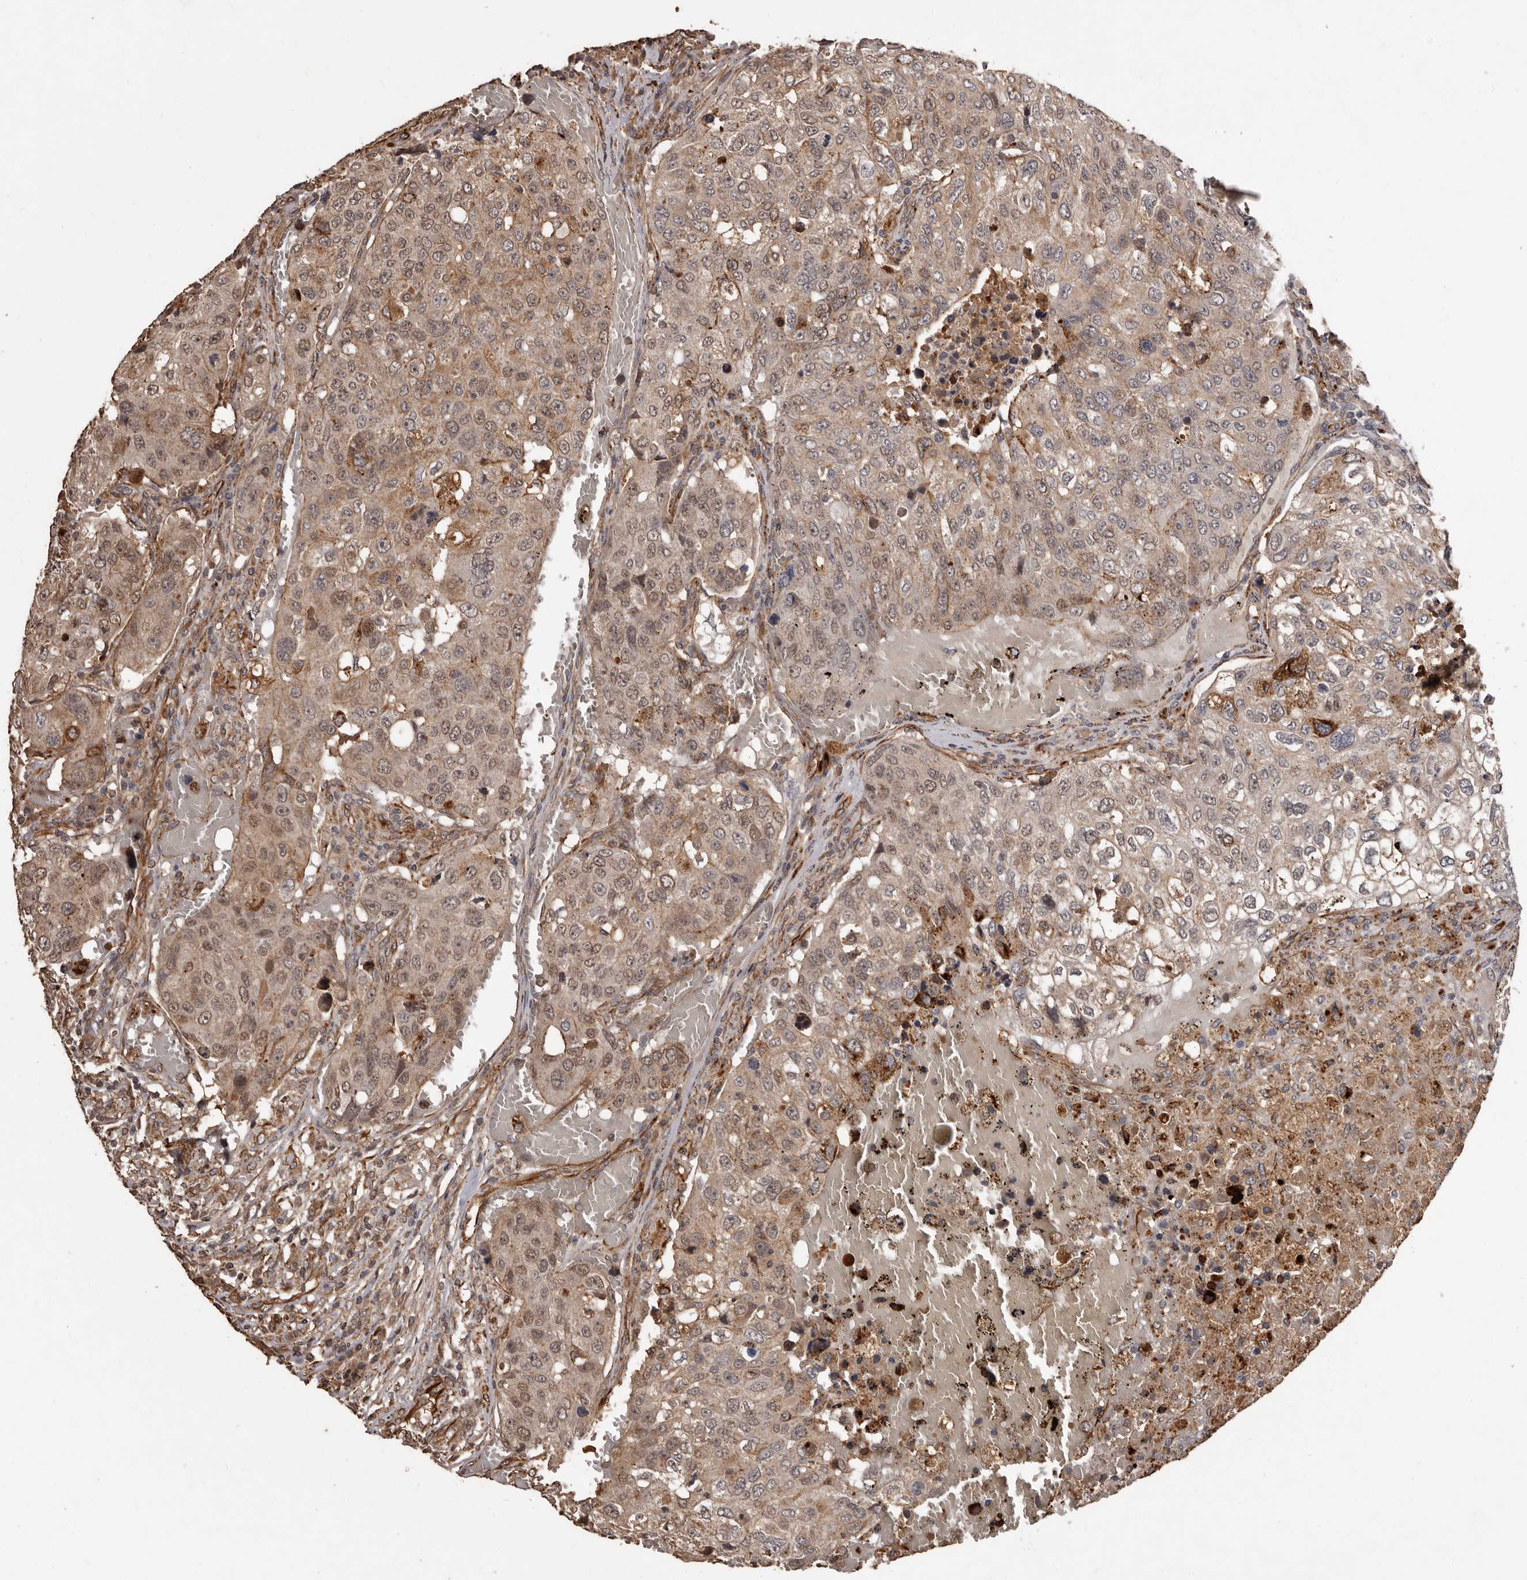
{"staining": {"intensity": "weak", "quantity": ">75%", "location": "cytoplasmic/membranous,nuclear"}, "tissue": "urothelial cancer", "cell_type": "Tumor cells", "image_type": "cancer", "snomed": [{"axis": "morphology", "description": "Urothelial carcinoma, High grade"}, {"axis": "topography", "description": "Lymph node"}, {"axis": "topography", "description": "Urinary bladder"}], "caption": "Urothelial carcinoma (high-grade) tissue displays weak cytoplasmic/membranous and nuclear staining in about >75% of tumor cells", "gene": "BRAT1", "patient": {"sex": "male", "age": 51}}